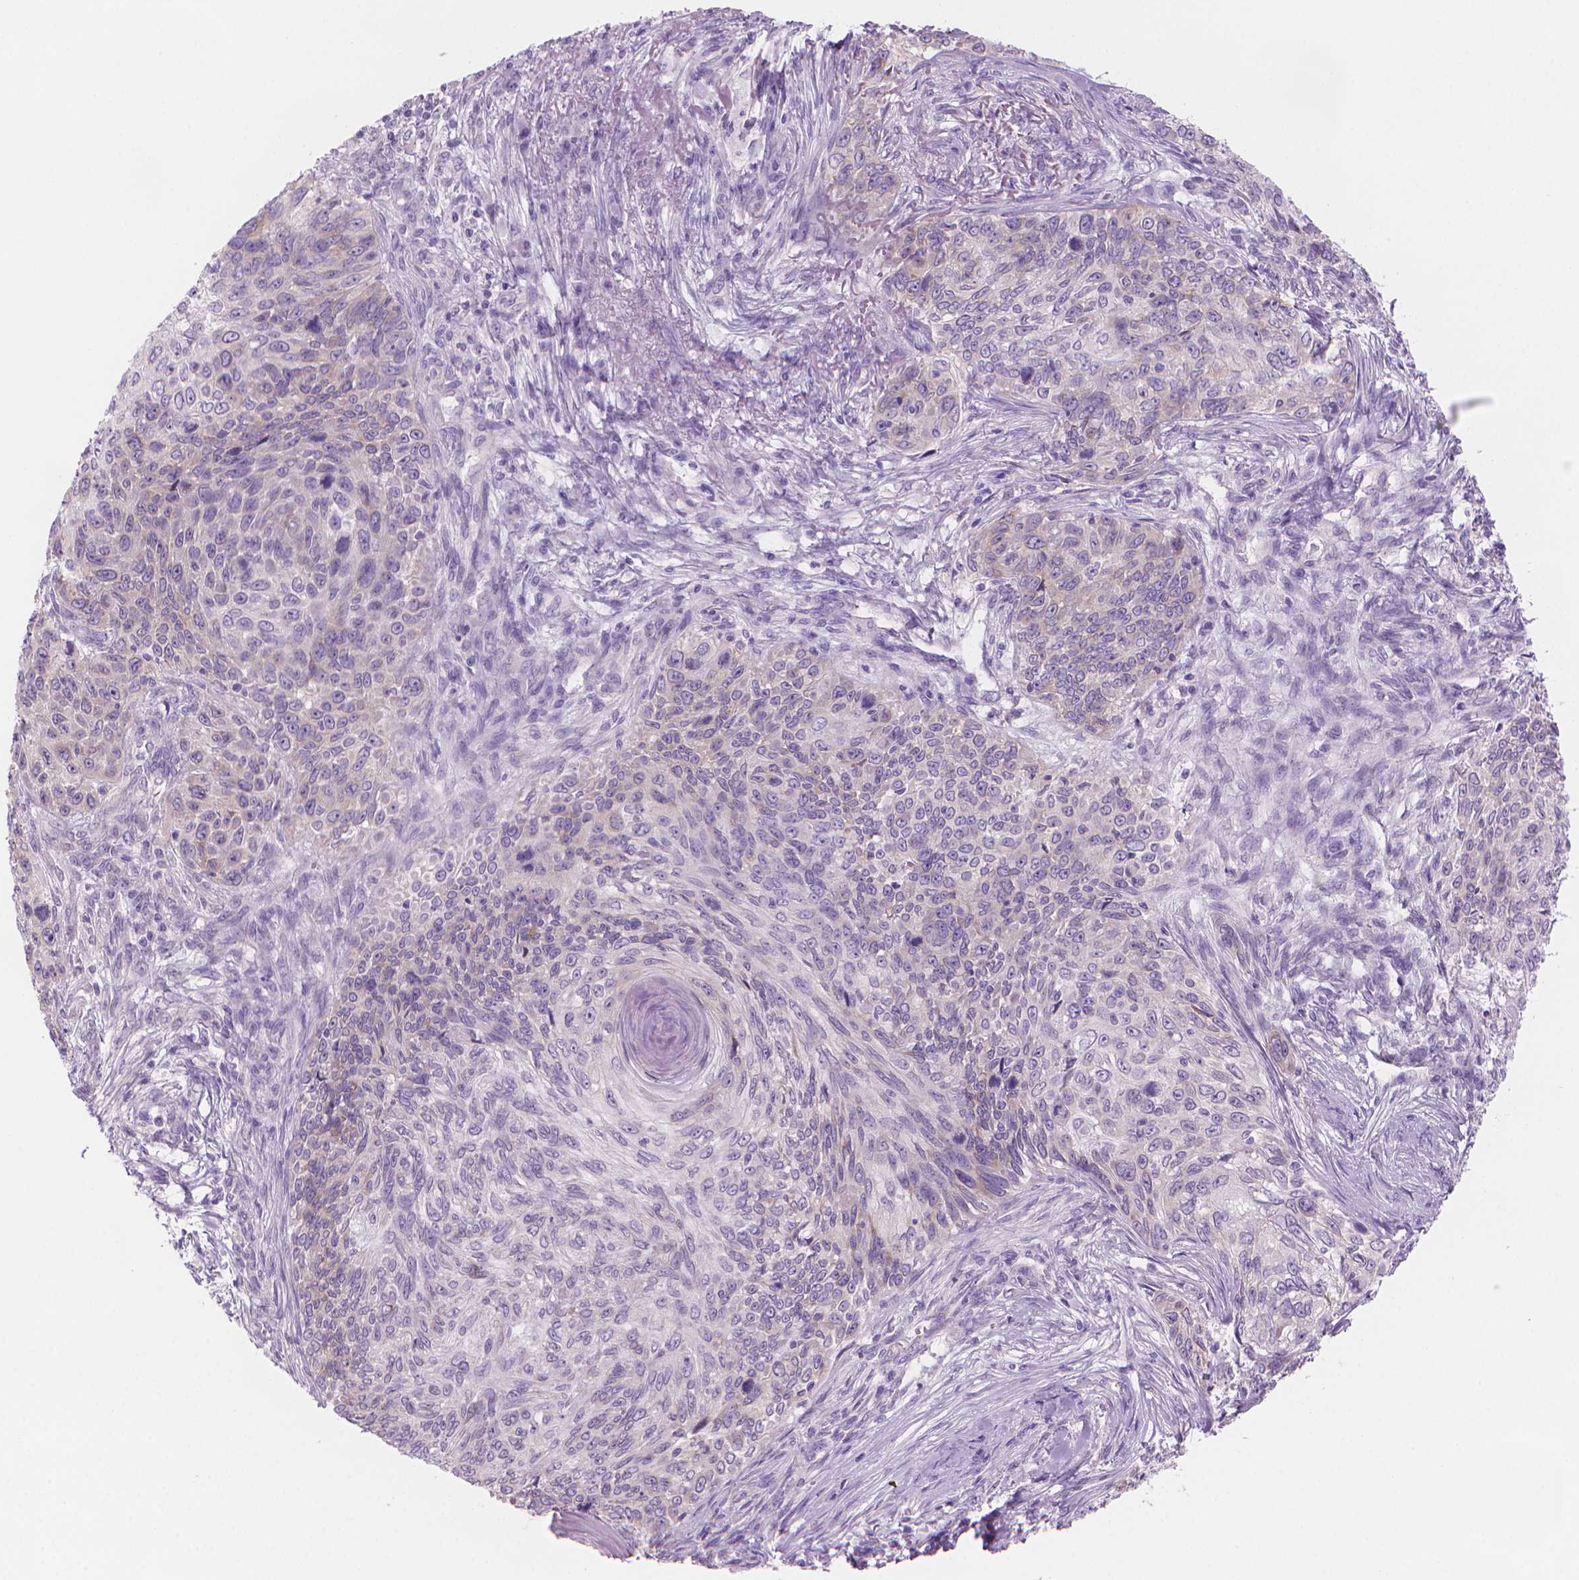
{"staining": {"intensity": "negative", "quantity": "none", "location": "none"}, "tissue": "skin cancer", "cell_type": "Tumor cells", "image_type": "cancer", "snomed": [{"axis": "morphology", "description": "Squamous cell carcinoma, NOS"}, {"axis": "topography", "description": "Skin"}], "caption": "High magnification brightfield microscopy of squamous cell carcinoma (skin) stained with DAB (3,3'-diaminobenzidine) (brown) and counterstained with hematoxylin (blue): tumor cells show no significant staining. (DAB IHC with hematoxylin counter stain).", "gene": "ENSG00000187186", "patient": {"sex": "male", "age": 92}}